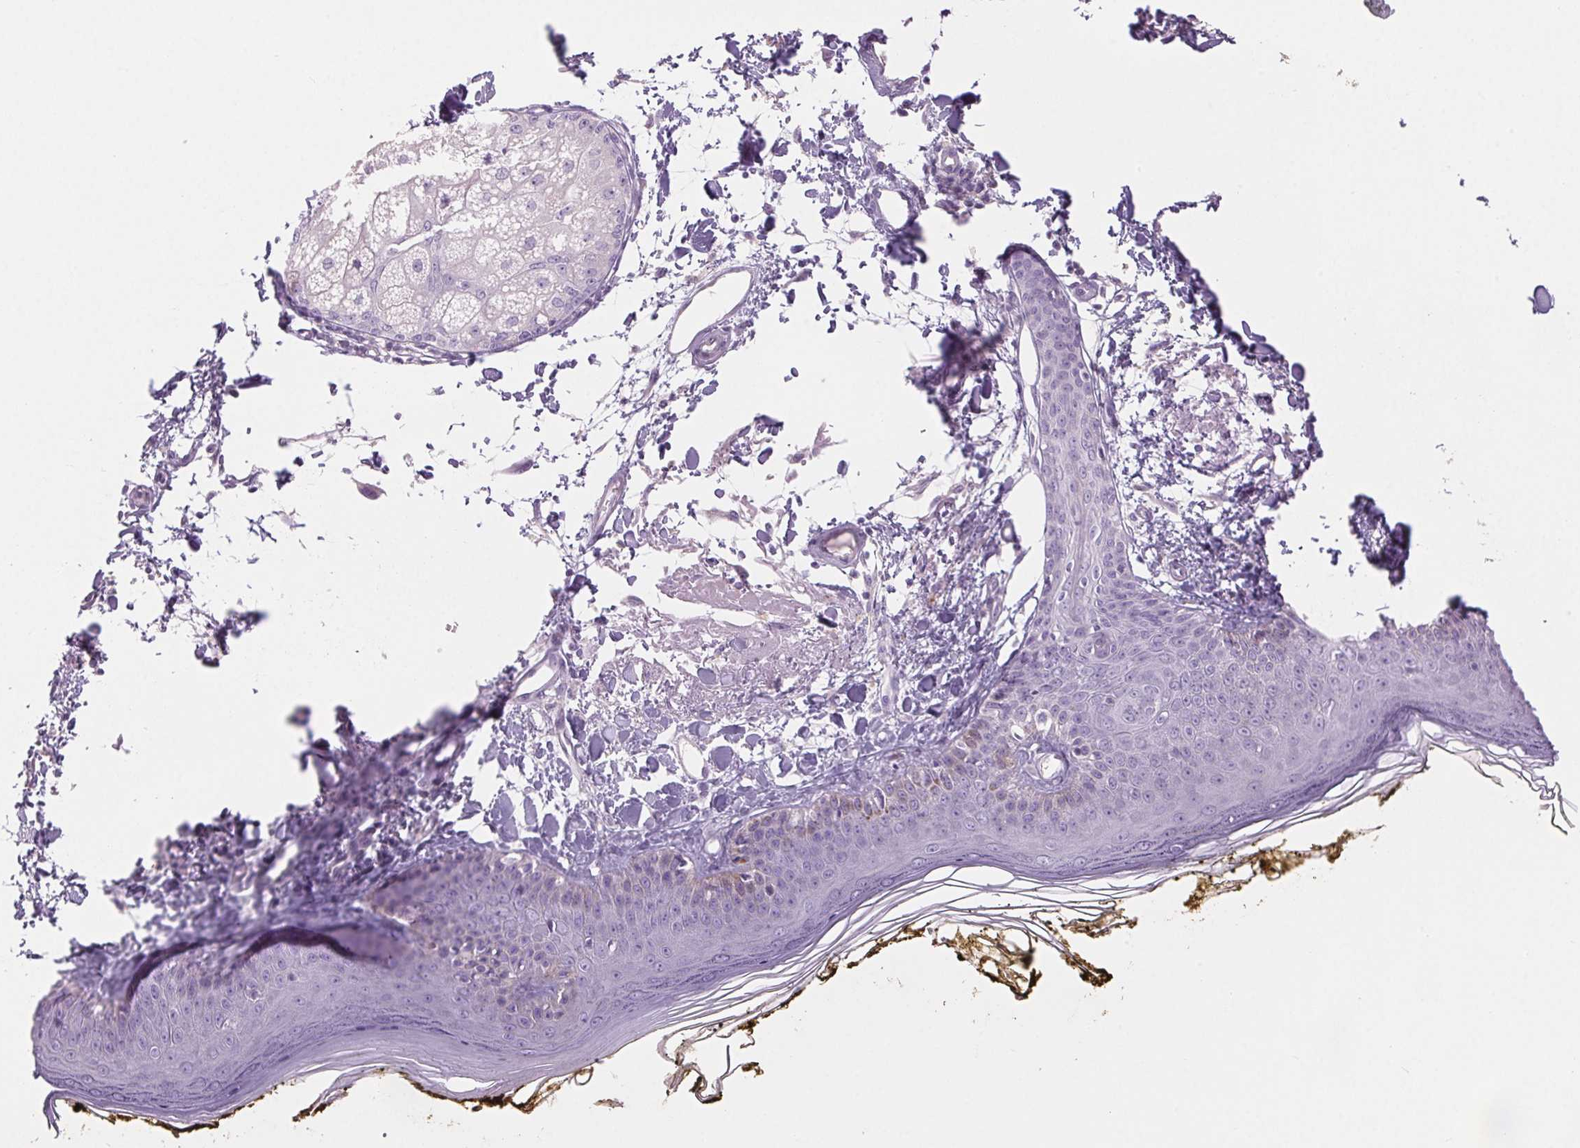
{"staining": {"intensity": "negative", "quantity": "none", "location": "none"}, "tissue": "skin", "cell_type": "Fibroblasts", "image_type": "normal", "snomed": [{"axis": "morphology", "description": "Normal tissue, NOS"}, {"axis": "topography", "description": "Skin"}], "caption": "IHC of normal human skin shows no positivity in fibroblasts.", "gene": "ARHGAP11B", "patient": {"sex": "male", "age": 76}}